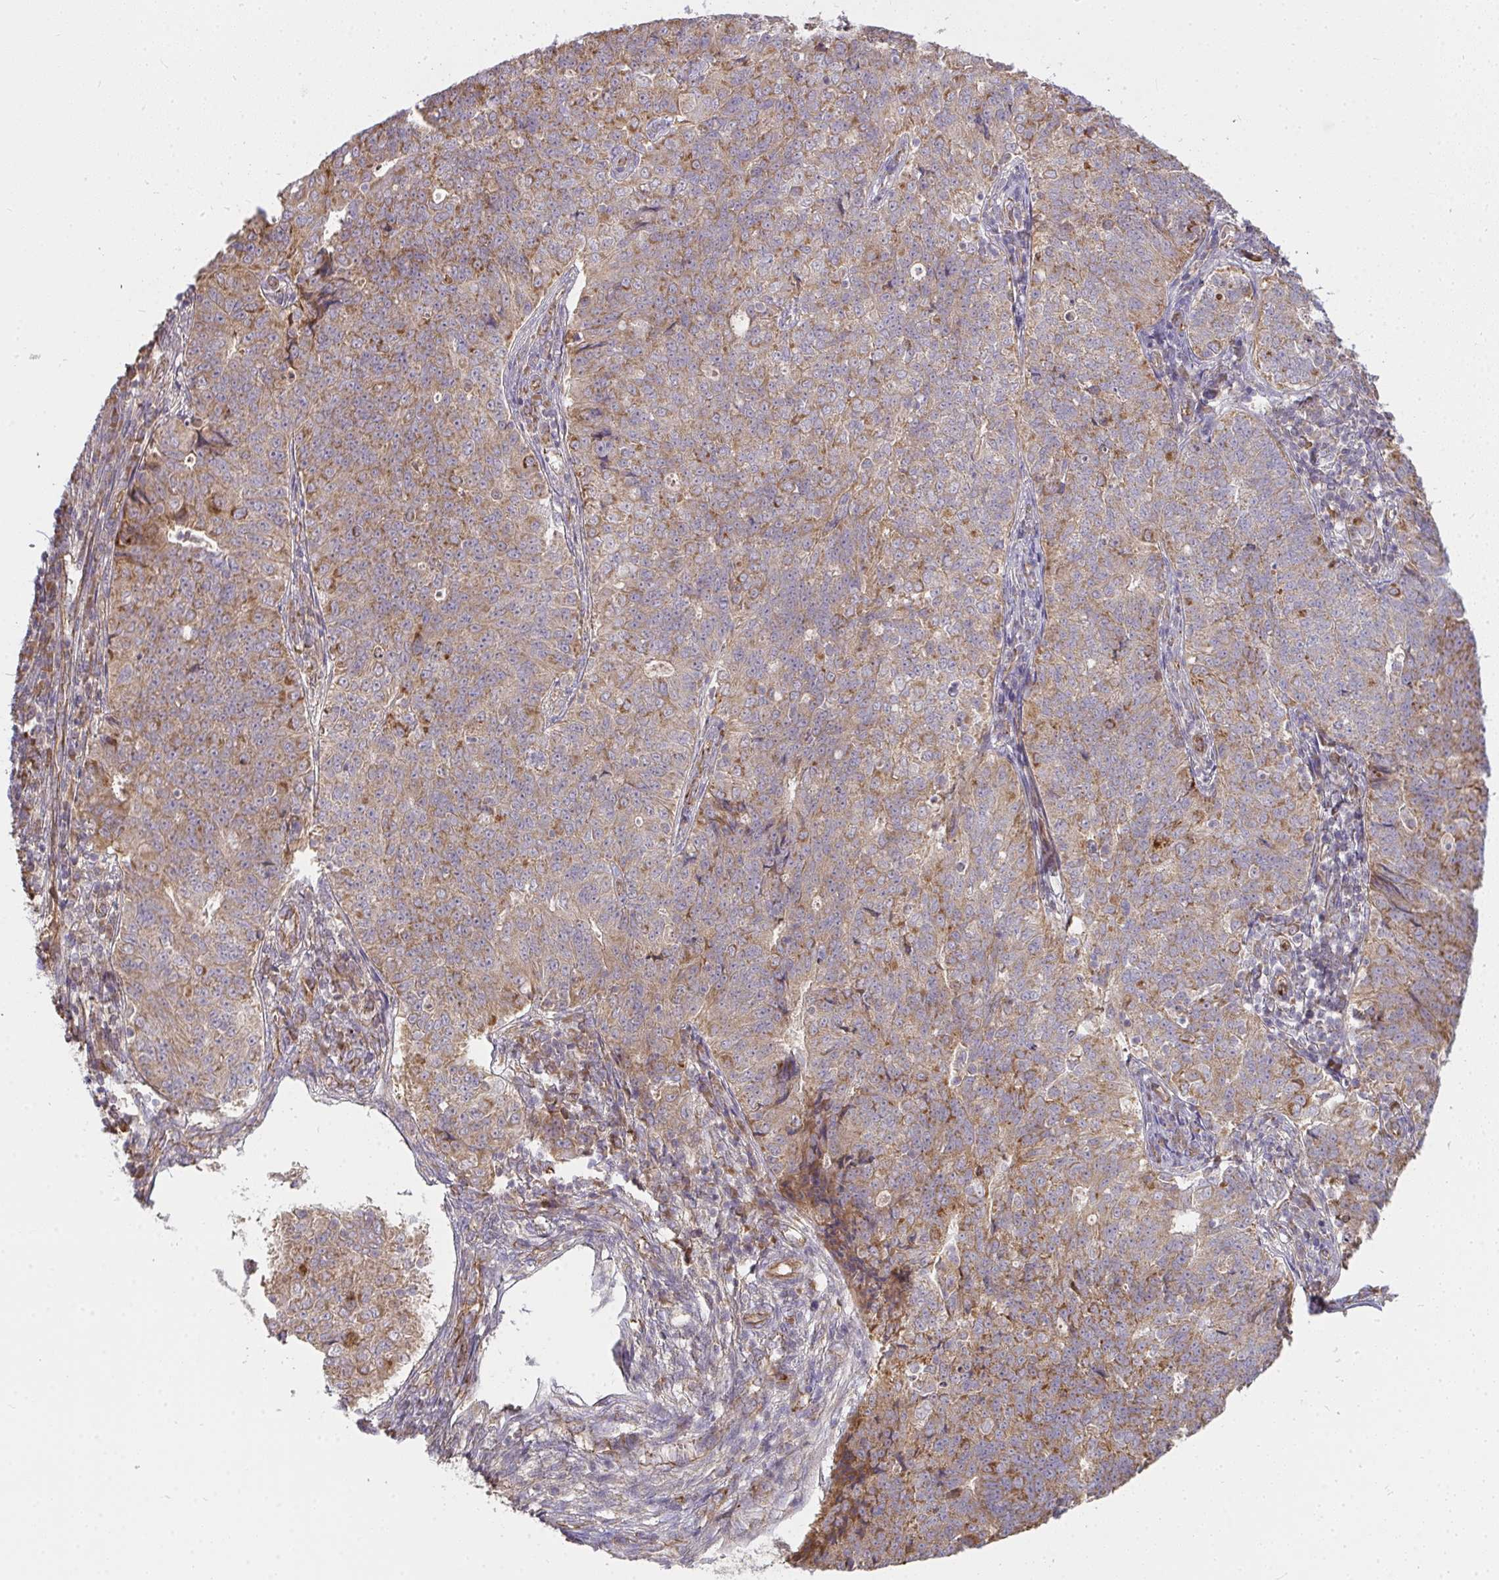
{"staining": {"intensity": "moderate", "quantity": ">75%", "location": "cytoplasmic/membranous"}, "tissue": "endometrial cancer", "cell_type": "Tumor cells", "image_type": "cancer", "snomed": [{"axis": "morphology", "description": "Adenocarcinoma, NOS"}, {"axis": "topography", "description": "Endometrium"}], "caption": "Immunohistochemistry (DAB) staining of endometrial cancer (adenocarcinoma) shows moderate cytoplasmic/membranous protein positivity in about >75% of tumor cells.", "gene": "B4GALT6", "patient": {"sex": "female", "age": 43}}